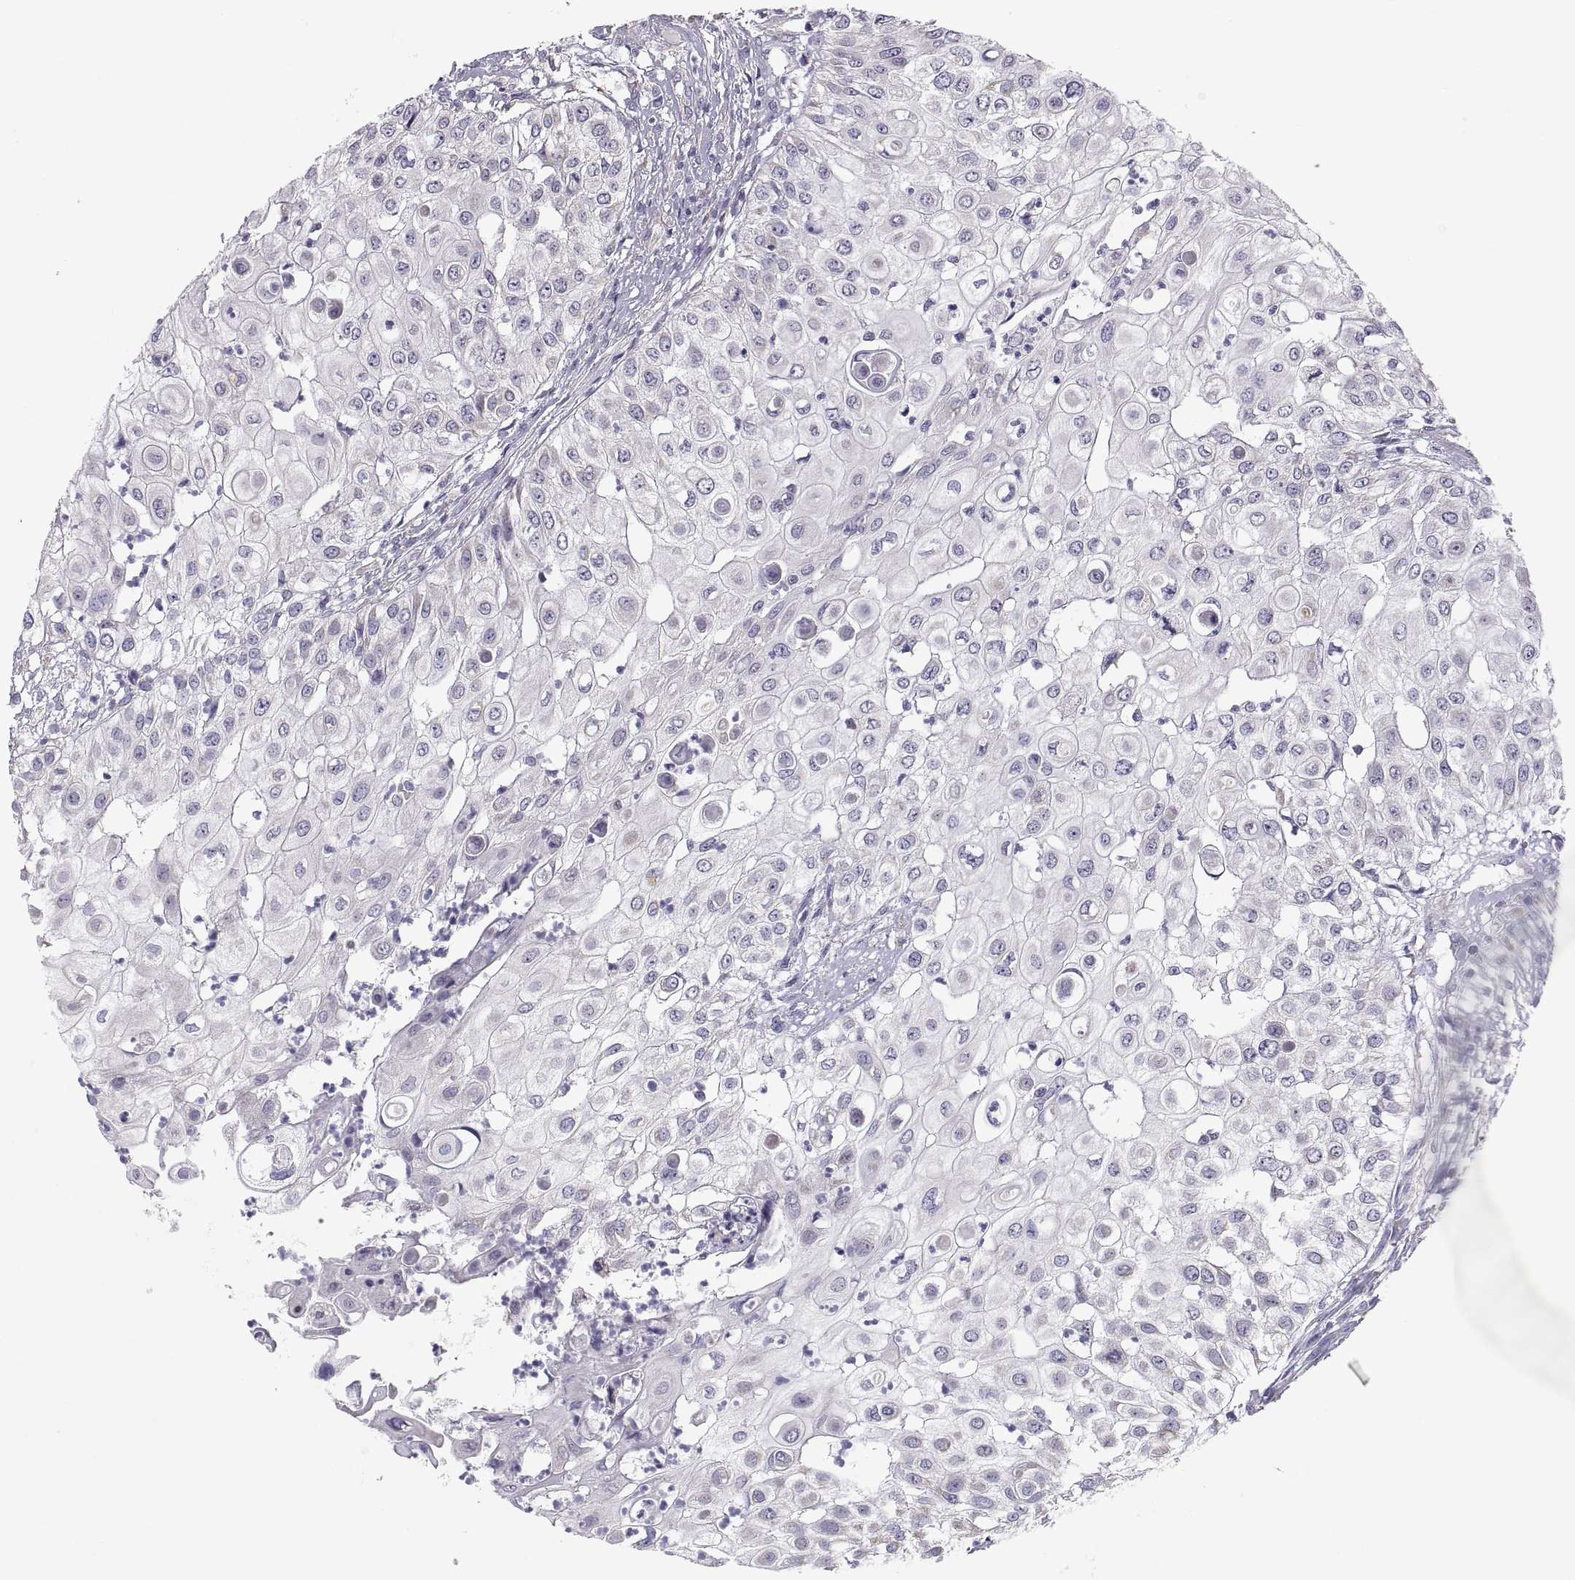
{"staining": {"intensity": "negative", "quantity": "none", "location": "none"}, "tissue": "urothelial cancer", "cell_type": "Tumor cells", "image_type": "cancer", "snomed": [{"axis": "morphology", "description": "Urothelial carcinoma, High grade"}, {"axis": "topography", "description": "Urinary bladder"}], "caption": "This photomicrograph is of urothelial cancer stained with IHC to label a protein in brown with the nuclei are counter-stained blue. There is no staining in tumor cells.", "gene": "TNNC1", "patient": {"sex": "female", "age": 79}}